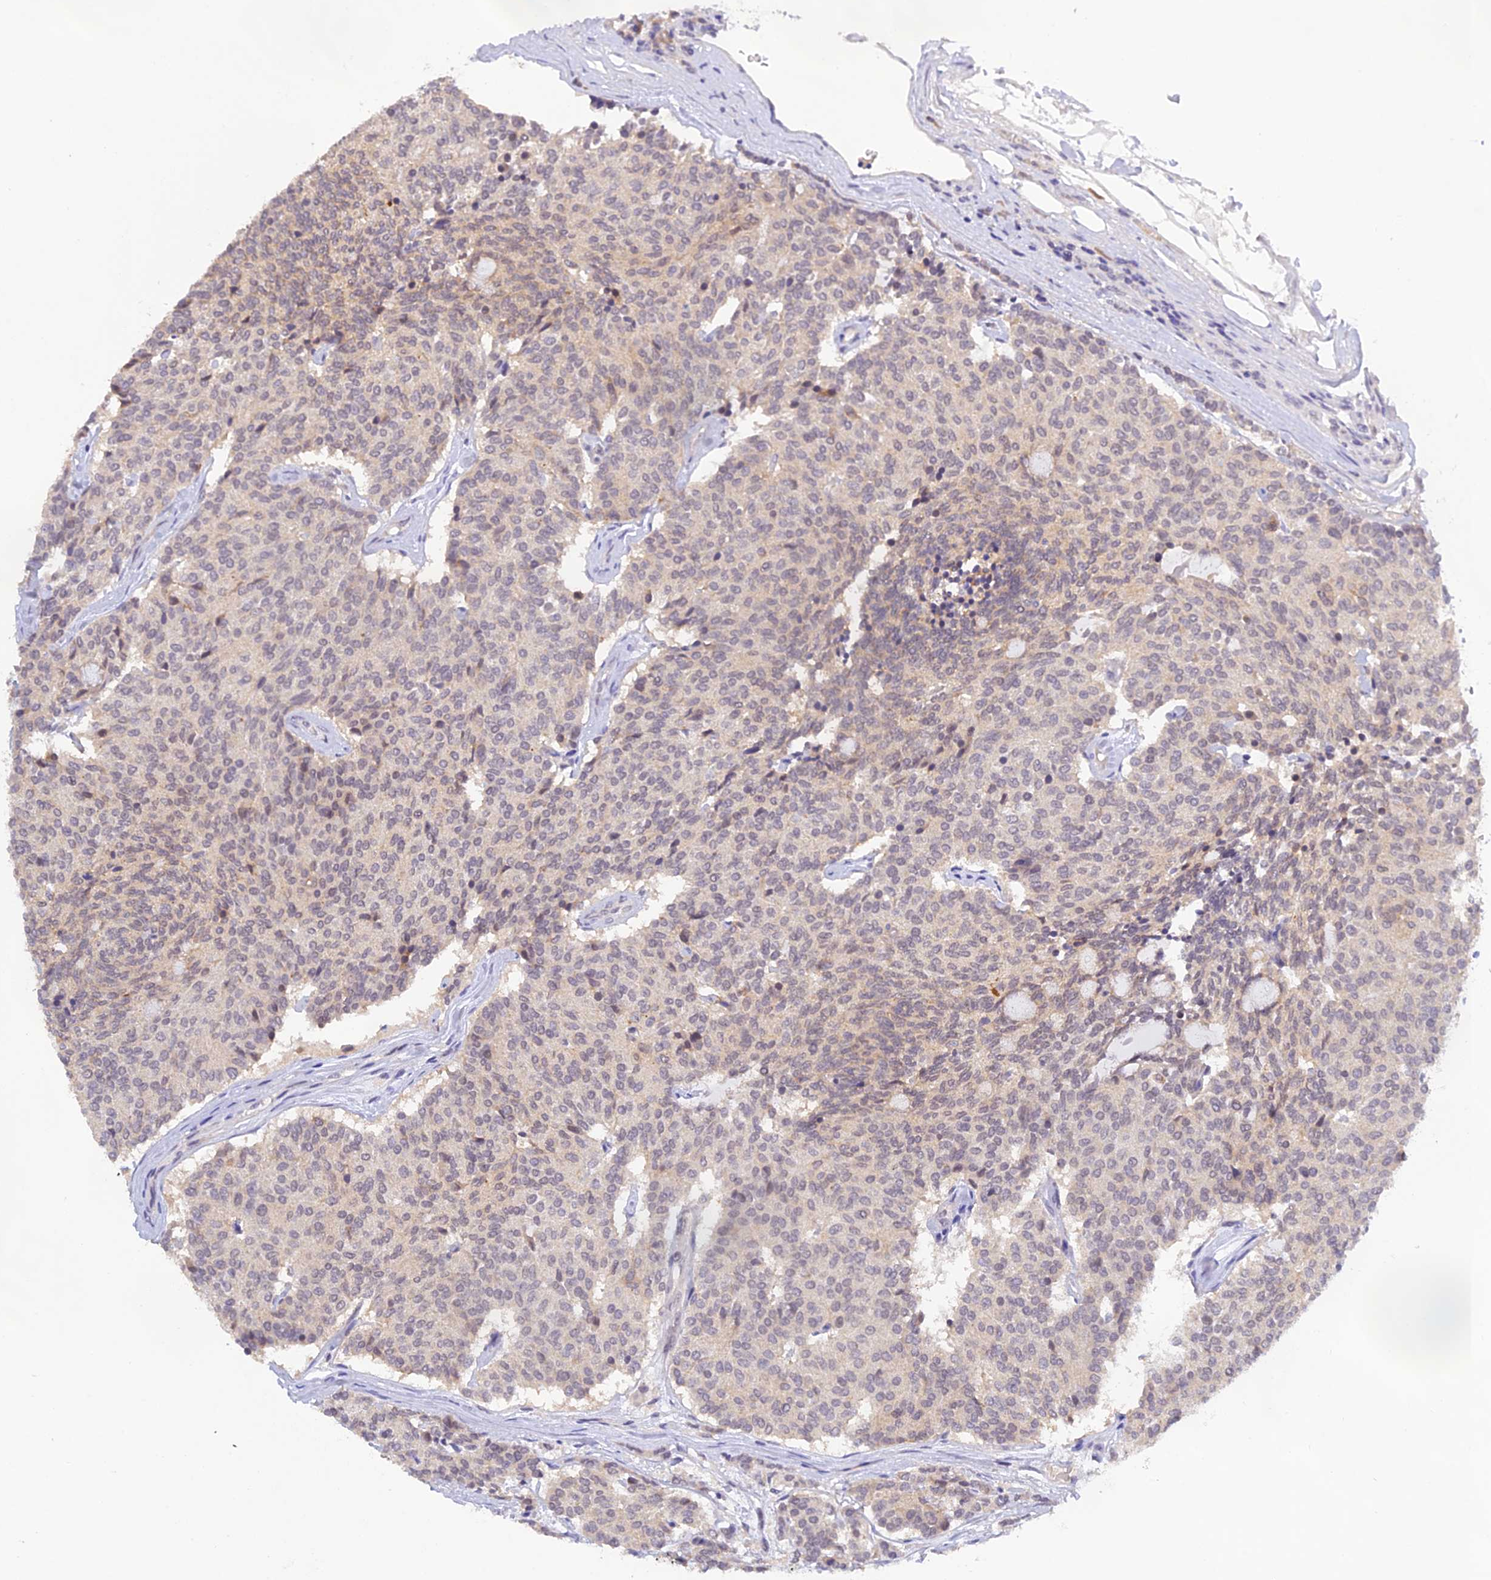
{"staining": {"intensity": "negative", "quantity": "none", "location": "none"}, "tissue": "carcinoid", "cell_type": "Tumor cells", "image_type": "cancer", "snomed": [{"axis": "morphology", "description": "Carcinoid, malignant, NOS"}, {"axis": "topography", "description": "Pancreas"}], "caption": "This image is of carcinoid stained with immunohistochemistry to label a protein in brown with the nuclei are counter-stained blue. There is no positivity in tumor cells. (DAB immunohistochemistry (IHC), high magnification).", "gene": "ZNF436", "patient": {"sex": "female", "age": 54}}